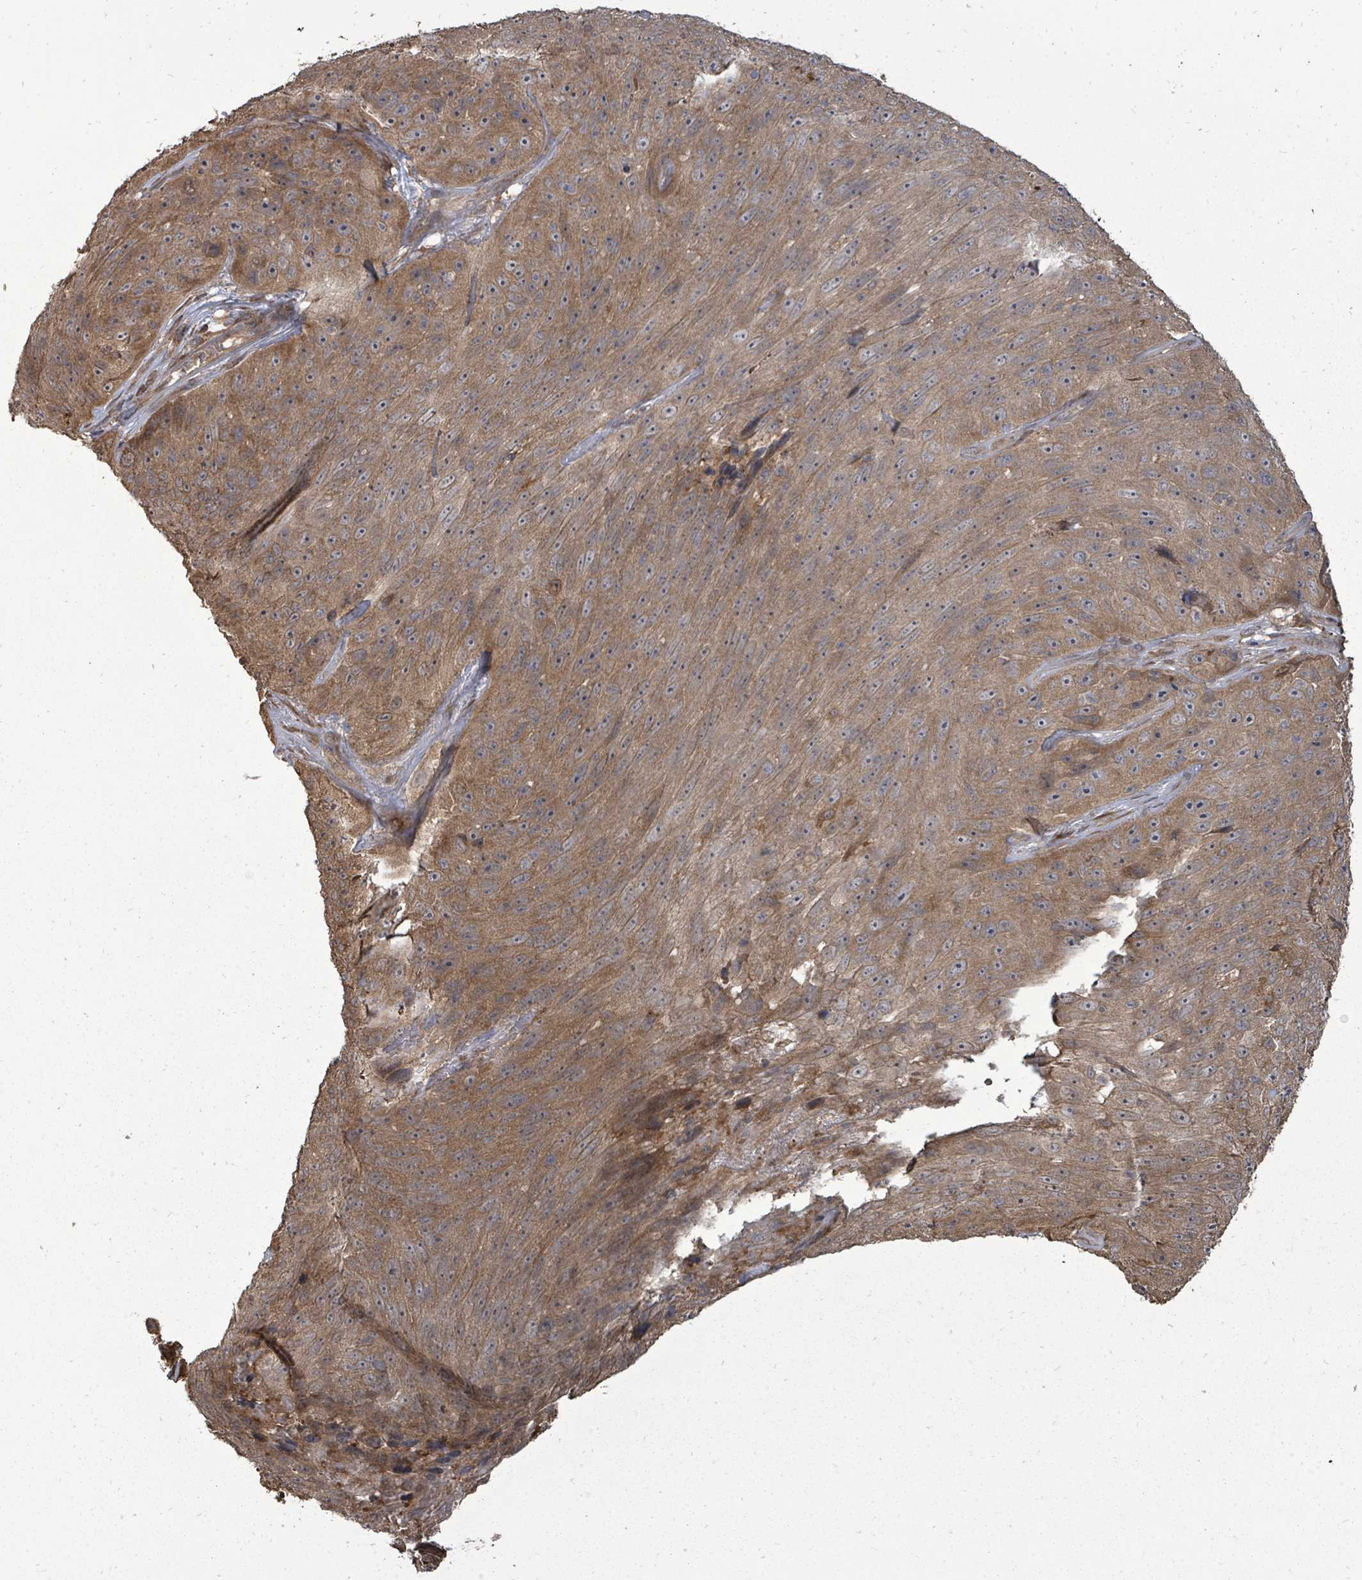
{"staining": {"intensity": "moderate", "quantity": ">75%", "location": "cytoplasmic/membranous"}, "tissue": "skin cancer", "cell_type": "Tumor cells", "image_type": "cancer", "snomed": [{"axis": "morphology", "description": "Squamous cell carcinoma, NOS"}, {"axis": "topography", "description": "Skin"}], "caption": "Brown immunohistochemical staining in human skin squamous cell carcinoma displays moderate cytoplasmic/membranous expression in about >75% of tumor cells.", "gene": "EIF3C", "patient": {"sex": "female", "age": 87}}